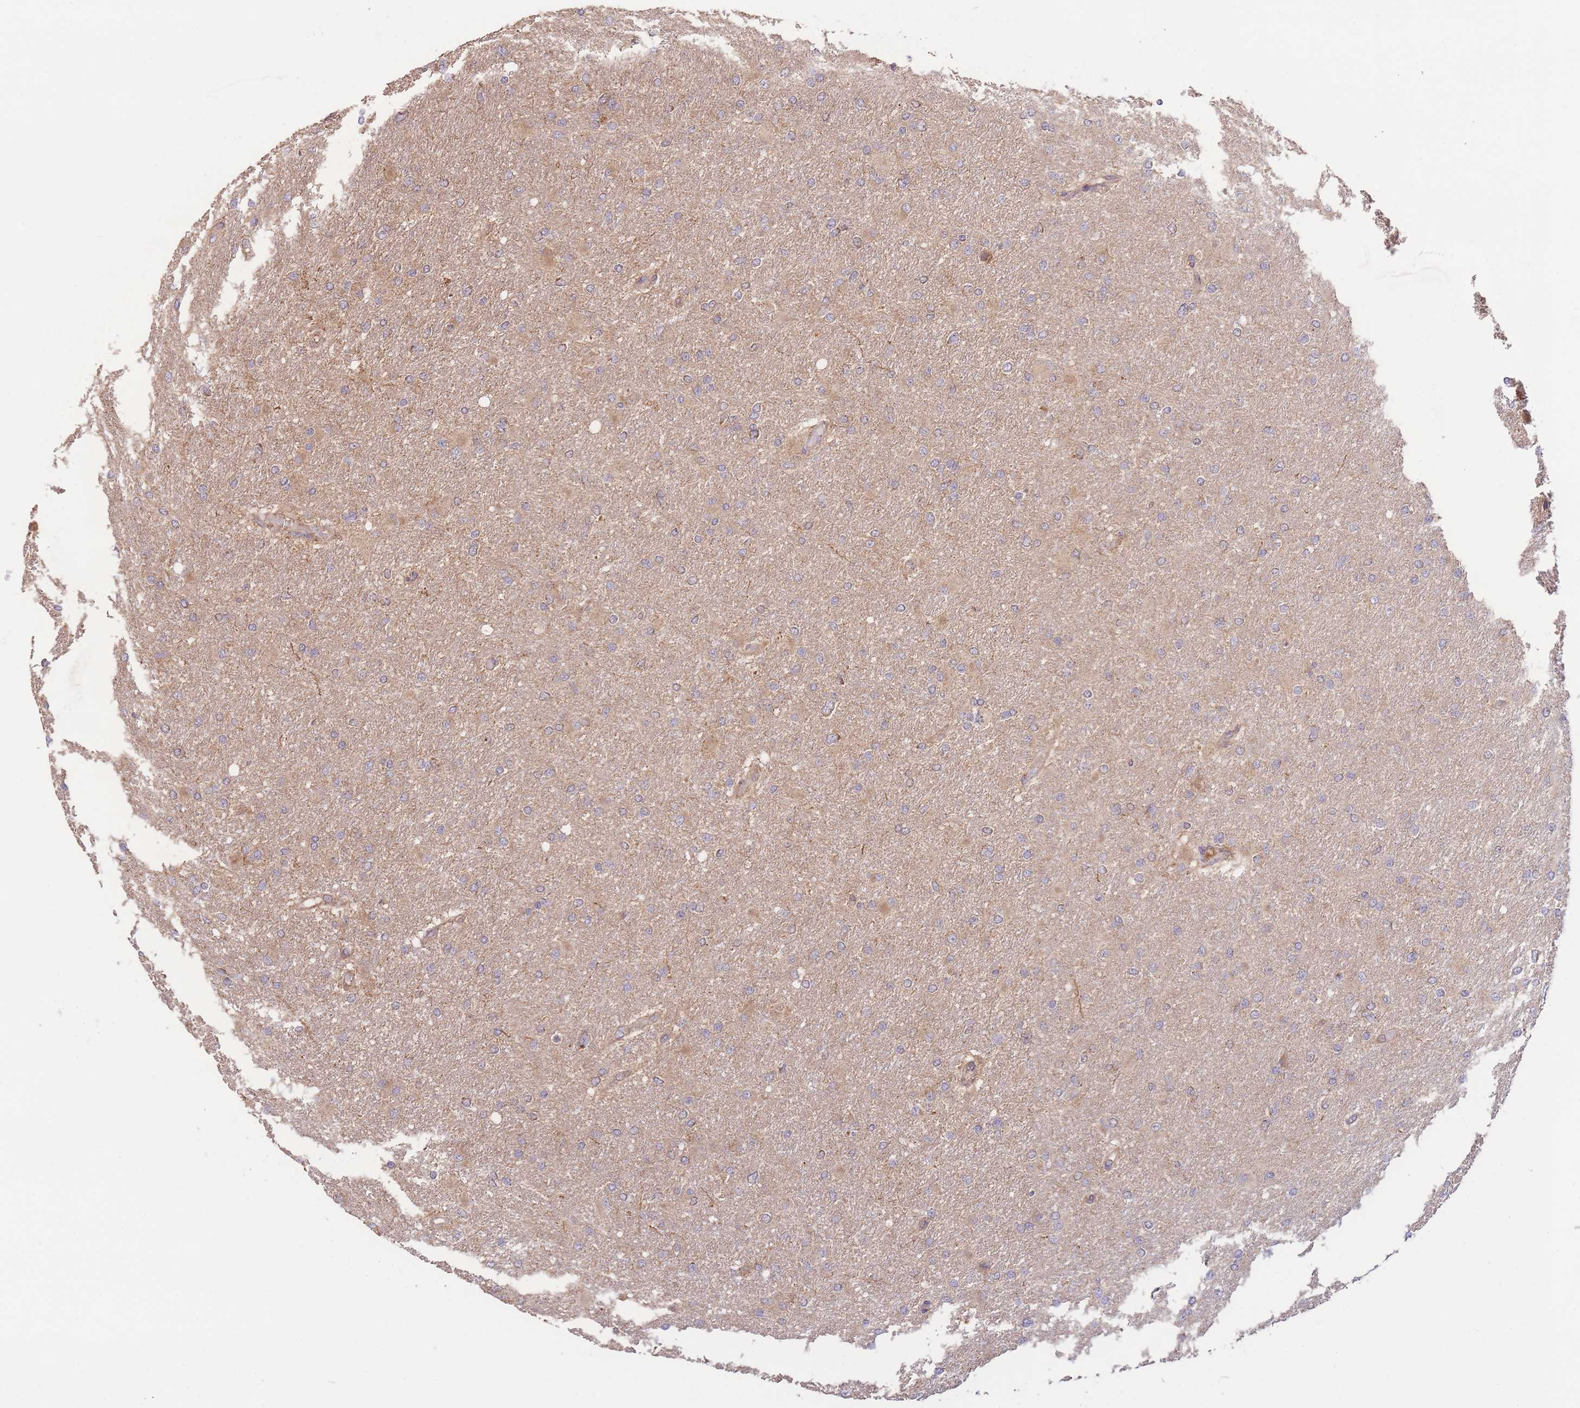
{"staining": {"intensity": "negative", "quantity": "none", "location": "none"}, "tissue": "glioma", "cell_type": "Tumor cells", "image_type": "cancer", "snomed": [{"axis": "morphology", "description": "Glioma, malignant, High grade"}, {"axis": "topography", "description": "Cerebral cortex"}], "caption": "Immunohistochemistry histopathology image of neoplastic tissue: human glioma stained with DAB (3,3'-diaminobenzidine) displays no significant protein staining in tumor cells.", "gene": "EEF1AKMT1", "patient": {"sex": "female", "age": 36}}